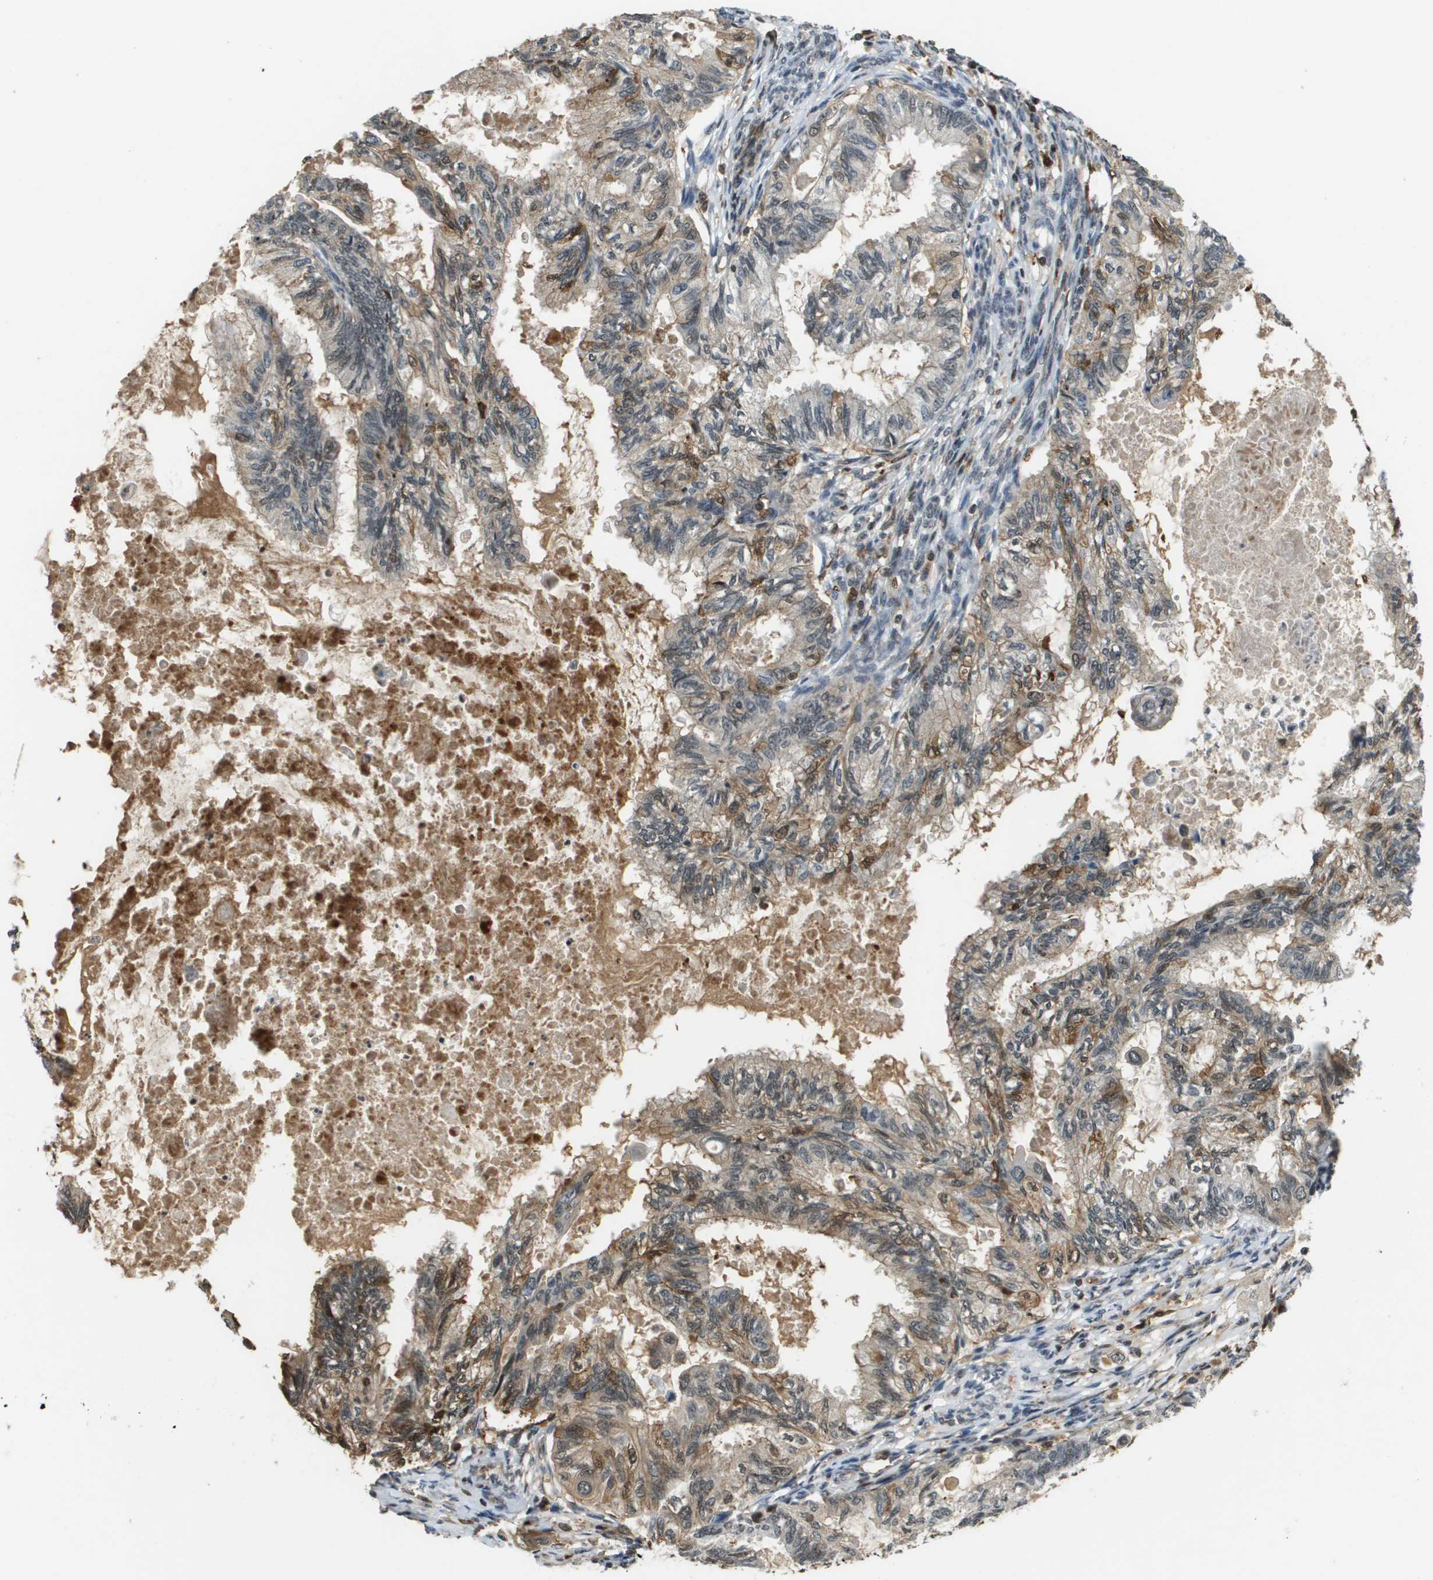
{"staining": {"intensity": "moderate", "quantity": "<25%", "location": "cytoplasmic/membranous"}, "tissue": "cervical cancer", "cell_type": "Tumor cells", "image_type": "cancer", "snomed": [{"axis": "morphology", "description": "Normal tissue, NOS"}, {"axis": "morphology", "description": "Adenocarcinoma, NOS"}, {"axis": "topography", "description": "Cervix"}, {"axis": "topography", "description": "Endometrium"}], "caption": "This is an image of immunohistochemistry (IHC) staining of adenocarcinoma (cervical), which shows moderate positivity in the cytoplasmic/membranous of tumor cells.", "gene": "EP400", "patient": {"sex": "female", "age": 86}}